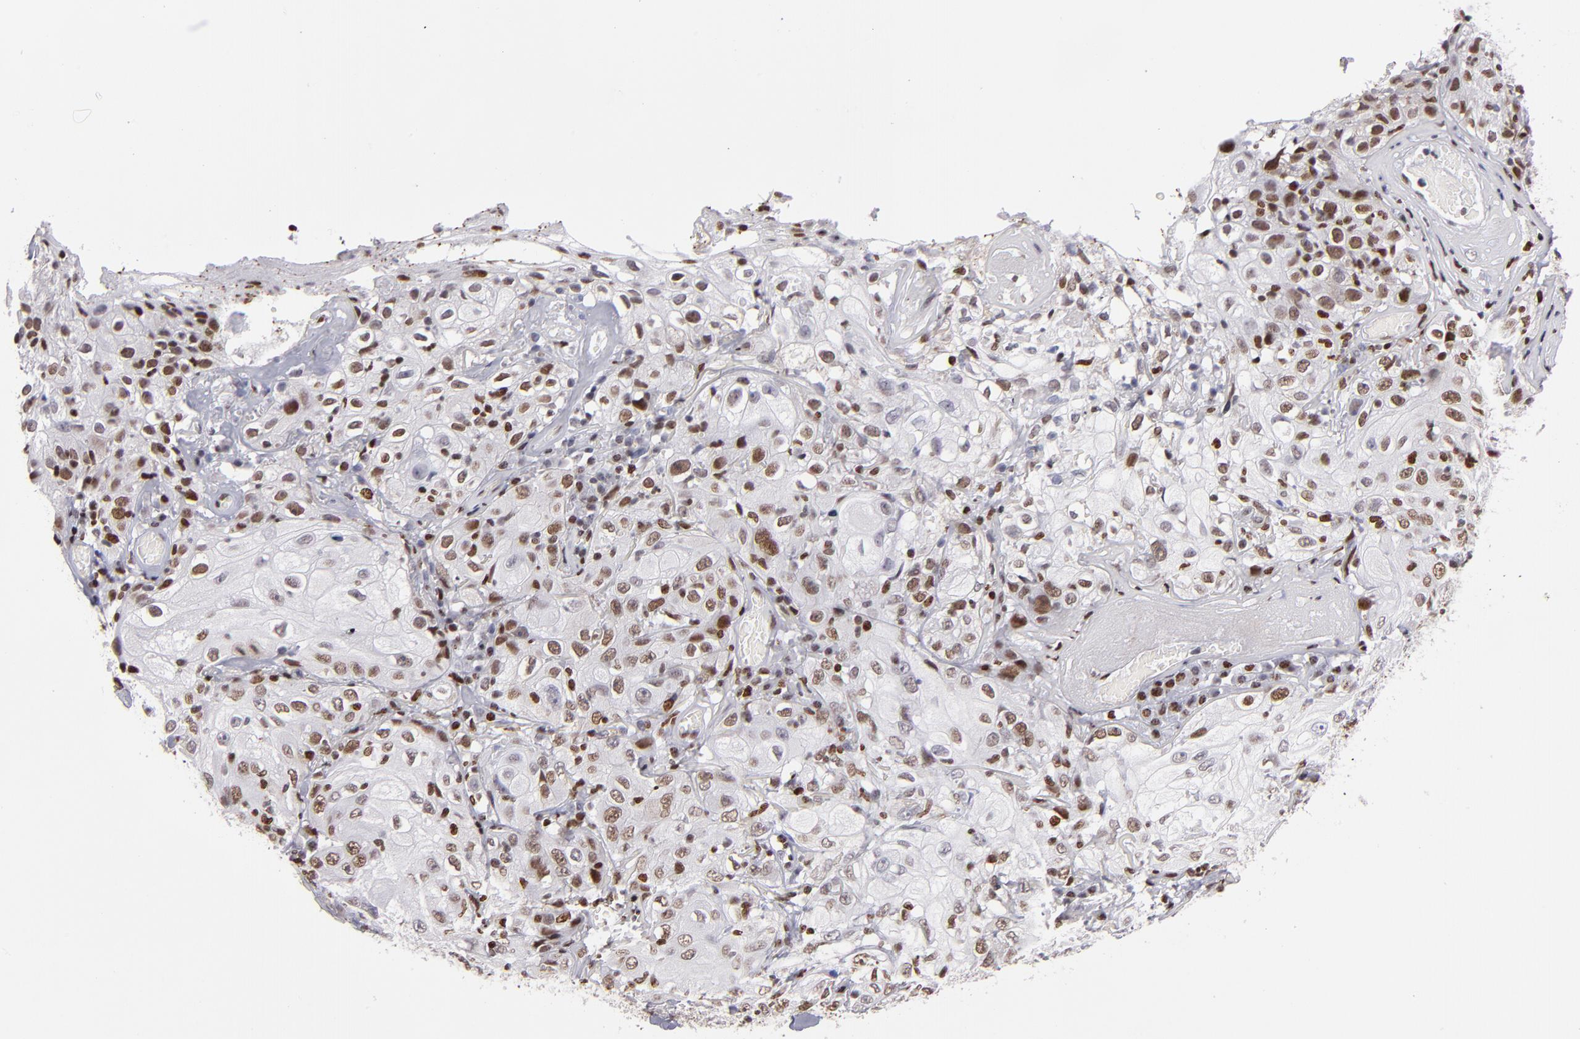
{"staining": {"intensity": "moderate", "quantity": "25%-75%", "location": "nuclear"}, "tissue": "skin cancer", "cell_type": "Tumor cells", "image_type": "cancer", "snomed": [{"axis": "morphology", "description": "Squamous cell carcinoma, NOS"}, {"axis": "topography", "description": "Skin"}], "caption": "A brown stain shows moderate nuclear expression of a protein in human skin squamous cell carcinoma tumor cells.", "gene": "POLA1", "patient": {"sex": "male", "age": 65}}